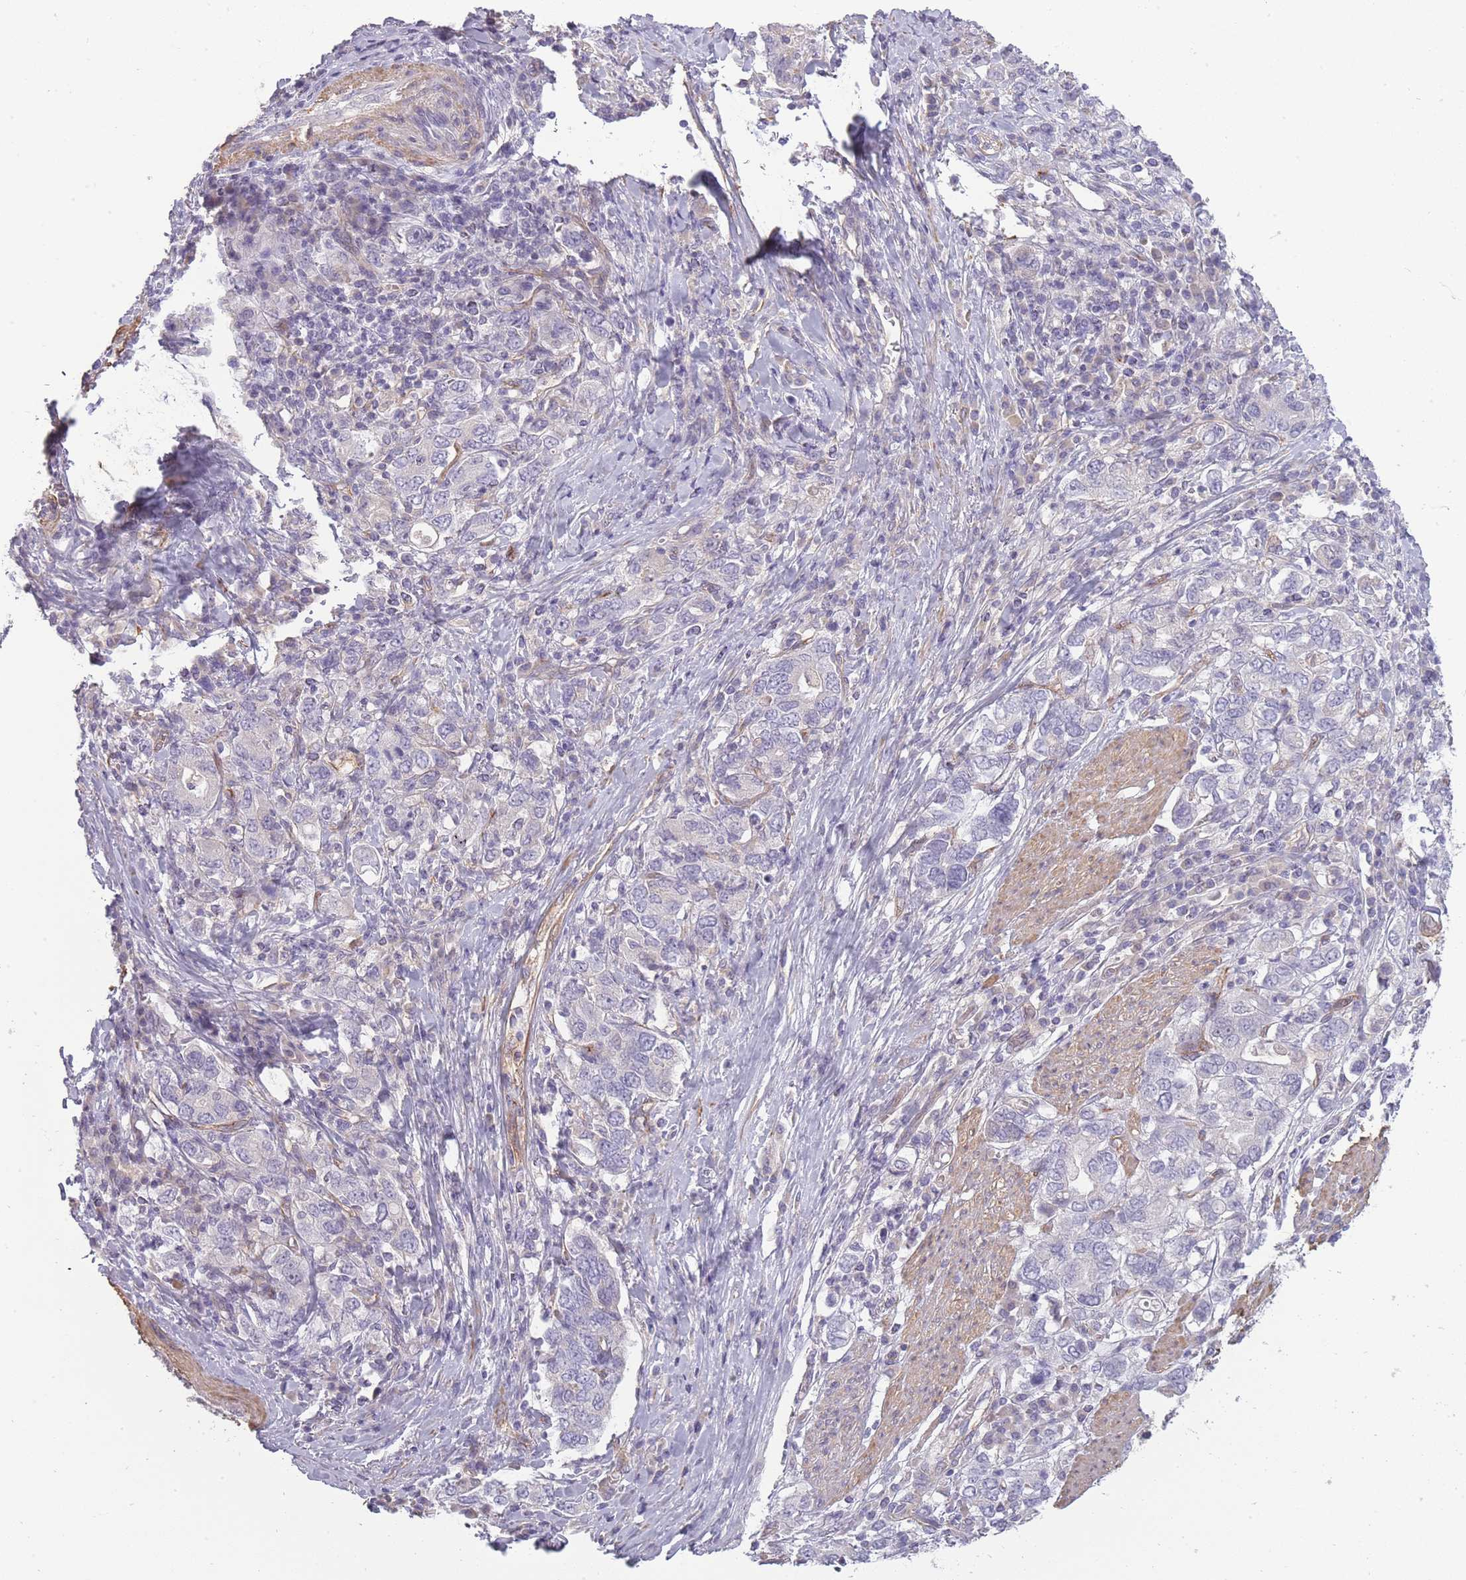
{"staining": {"intensity": "negative", "quantity": "none", "location": "none"}, "tissue": "stomach cancer", "cell_type": "Tumor cells", "image_type": "cancer", "snomed": [{"axis": "morphology", "description": "Adenocarcinoma, NOS"}, {"axis": "topography", "description": "Stomach, upper"}, {"axis": "topography", "description": "Stomach"}], "caption": "DAB (3,3'-diaminobenzidine) immunohistochemical staining of adenocarcinoma (stomach) demonstrates no significant expression in tumor cells. (DAB IHC, high magnification).", "gene": "SLC8A2", "patient": {"sex": "male", "age": 62}}